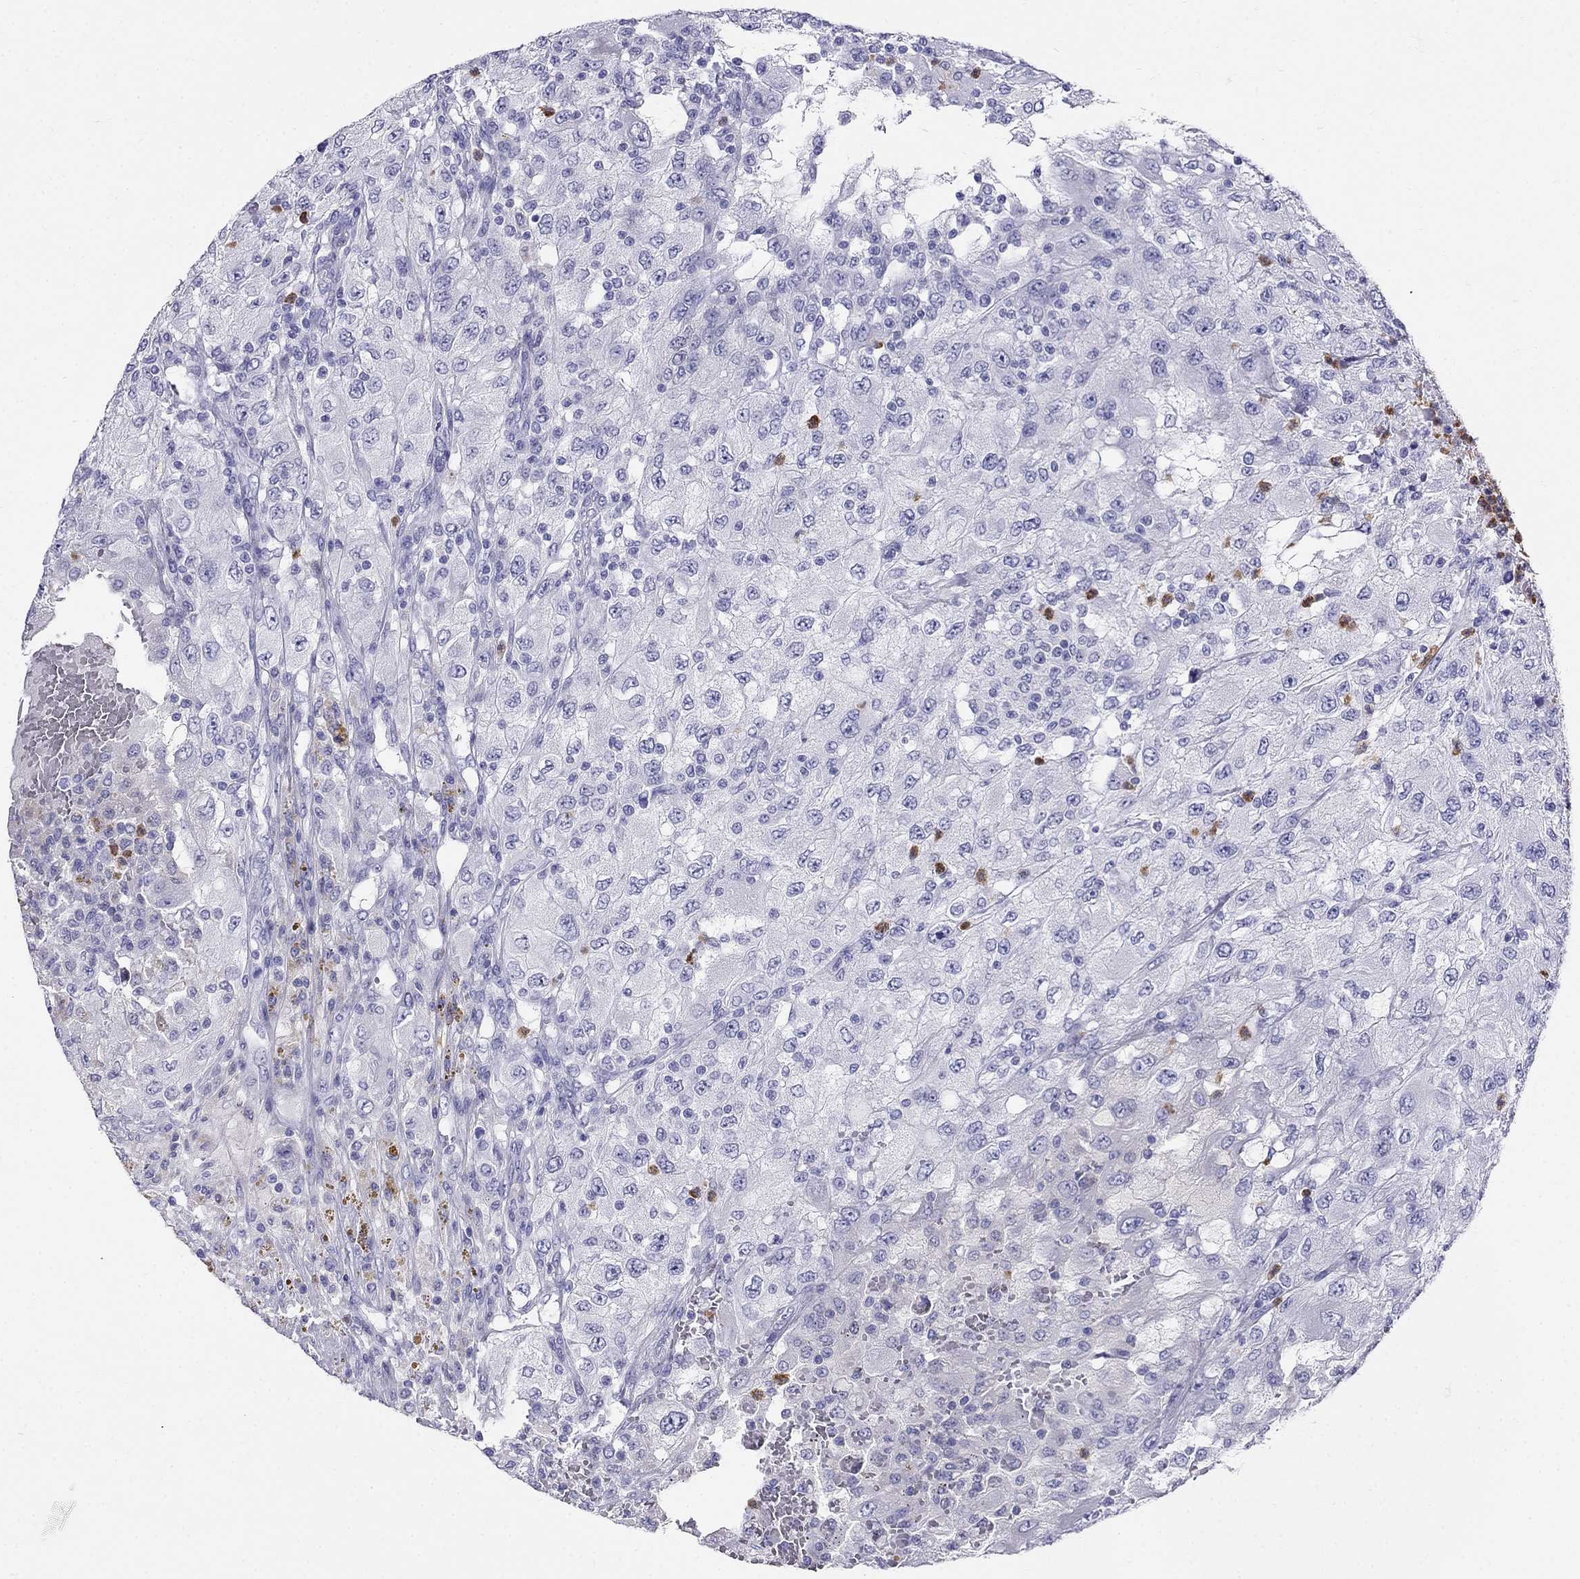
{"staining": {"intensity": "negative", "quantity": "none", "location": "none"}, "tissue": "renal cancer", "cell_type": "Tumor cells", "image_type": "cancer", "snomed": [{"axis": "morphology", "description": "Adenocarcinoma, NOS"}, {"axis": "topography", "description": "Kidney"}], "caption": "Immunohistochemistry (IHC) histopathology image of human renal adenocarcinoma stained for a protein (brown), which reveals no expression in tumor cells.", "gene": "PPP1R36", "patient": {"sex": "female", "age": 67}}